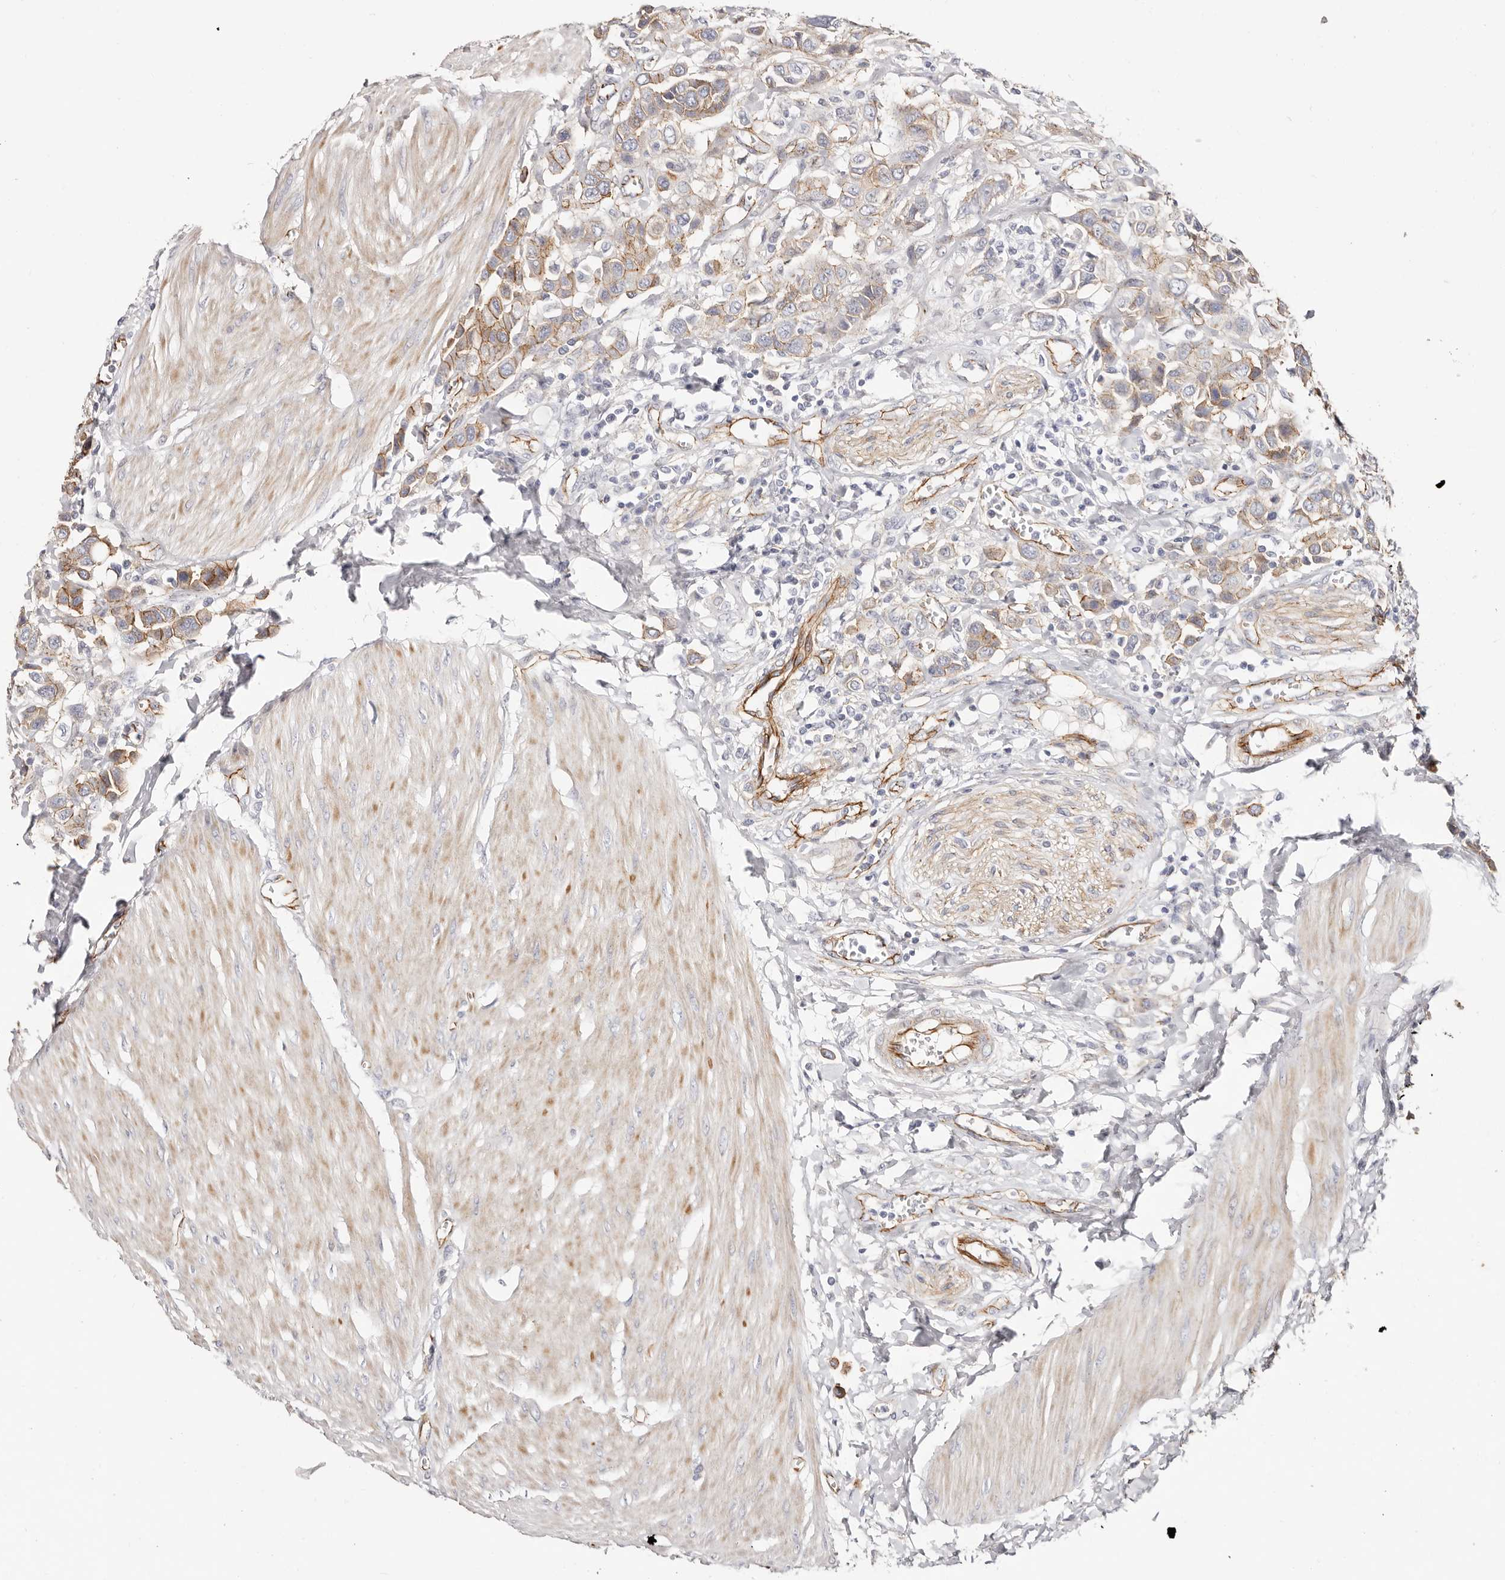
{"staining": {"intensity": "moderate", "quantity": ">75%", "location": "cytoplasmic/membranous"}, "tissue": "urothelial cancer", "cell_type": "Tumor cells", "image_type": "cancer", "snomed": [{"axis": "morphology", "description": "Urothelial carcinoma, High grade"}, {"axis": "topography", "description": "Urinary bladder"}], "caption": "An IHC micrograph of tumor tissue is shown. Protein staining in brown shows moderate cytoplasmic/membranous positivity in urothelial cancer within tumor cells. Nuclei are stained in blue.", "gene": "CTNNB1", "patient": {"sex": "male", "age": 50}}